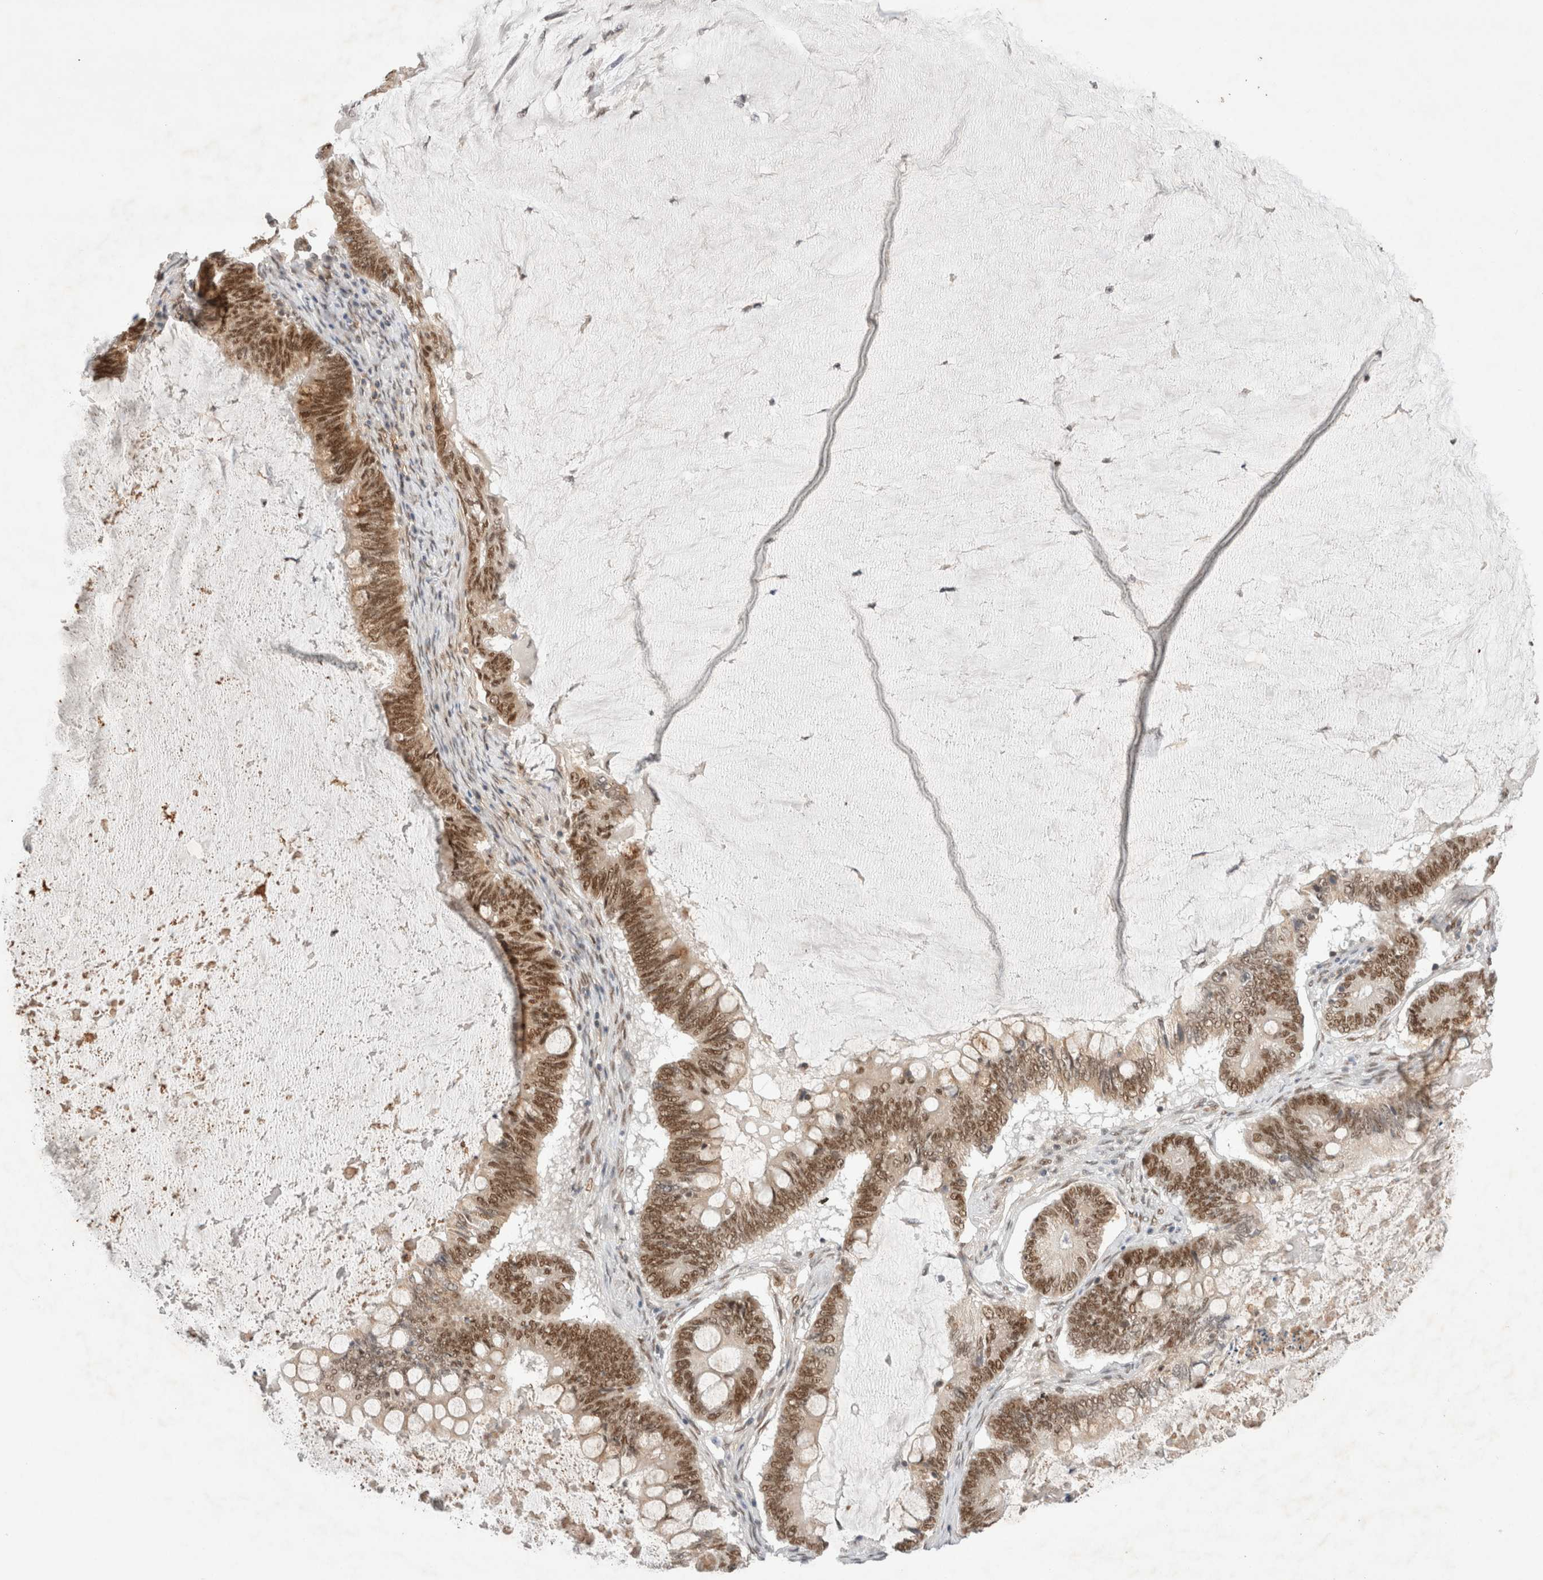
{"staining": {"intensity": "moderate", "quantity": ">75%", "location": "nuclear"}, "tissue": "ovarian cancer", "cell_type": "Tumor cells", "image_type": "cancer", "snomed": [{"axis": "morphology", "description": "Cystadenocarcinoma, mucinous, NOS"}, {"axis": "topography", "description": "Ovary"}], "caption": "Protein expression analysis of ovarian cancer demonstrates moderate nuclear staining in about >75% of tumor cells.", "gene": "GTF2I", "patient": {"sex": "female", "age": 61}}